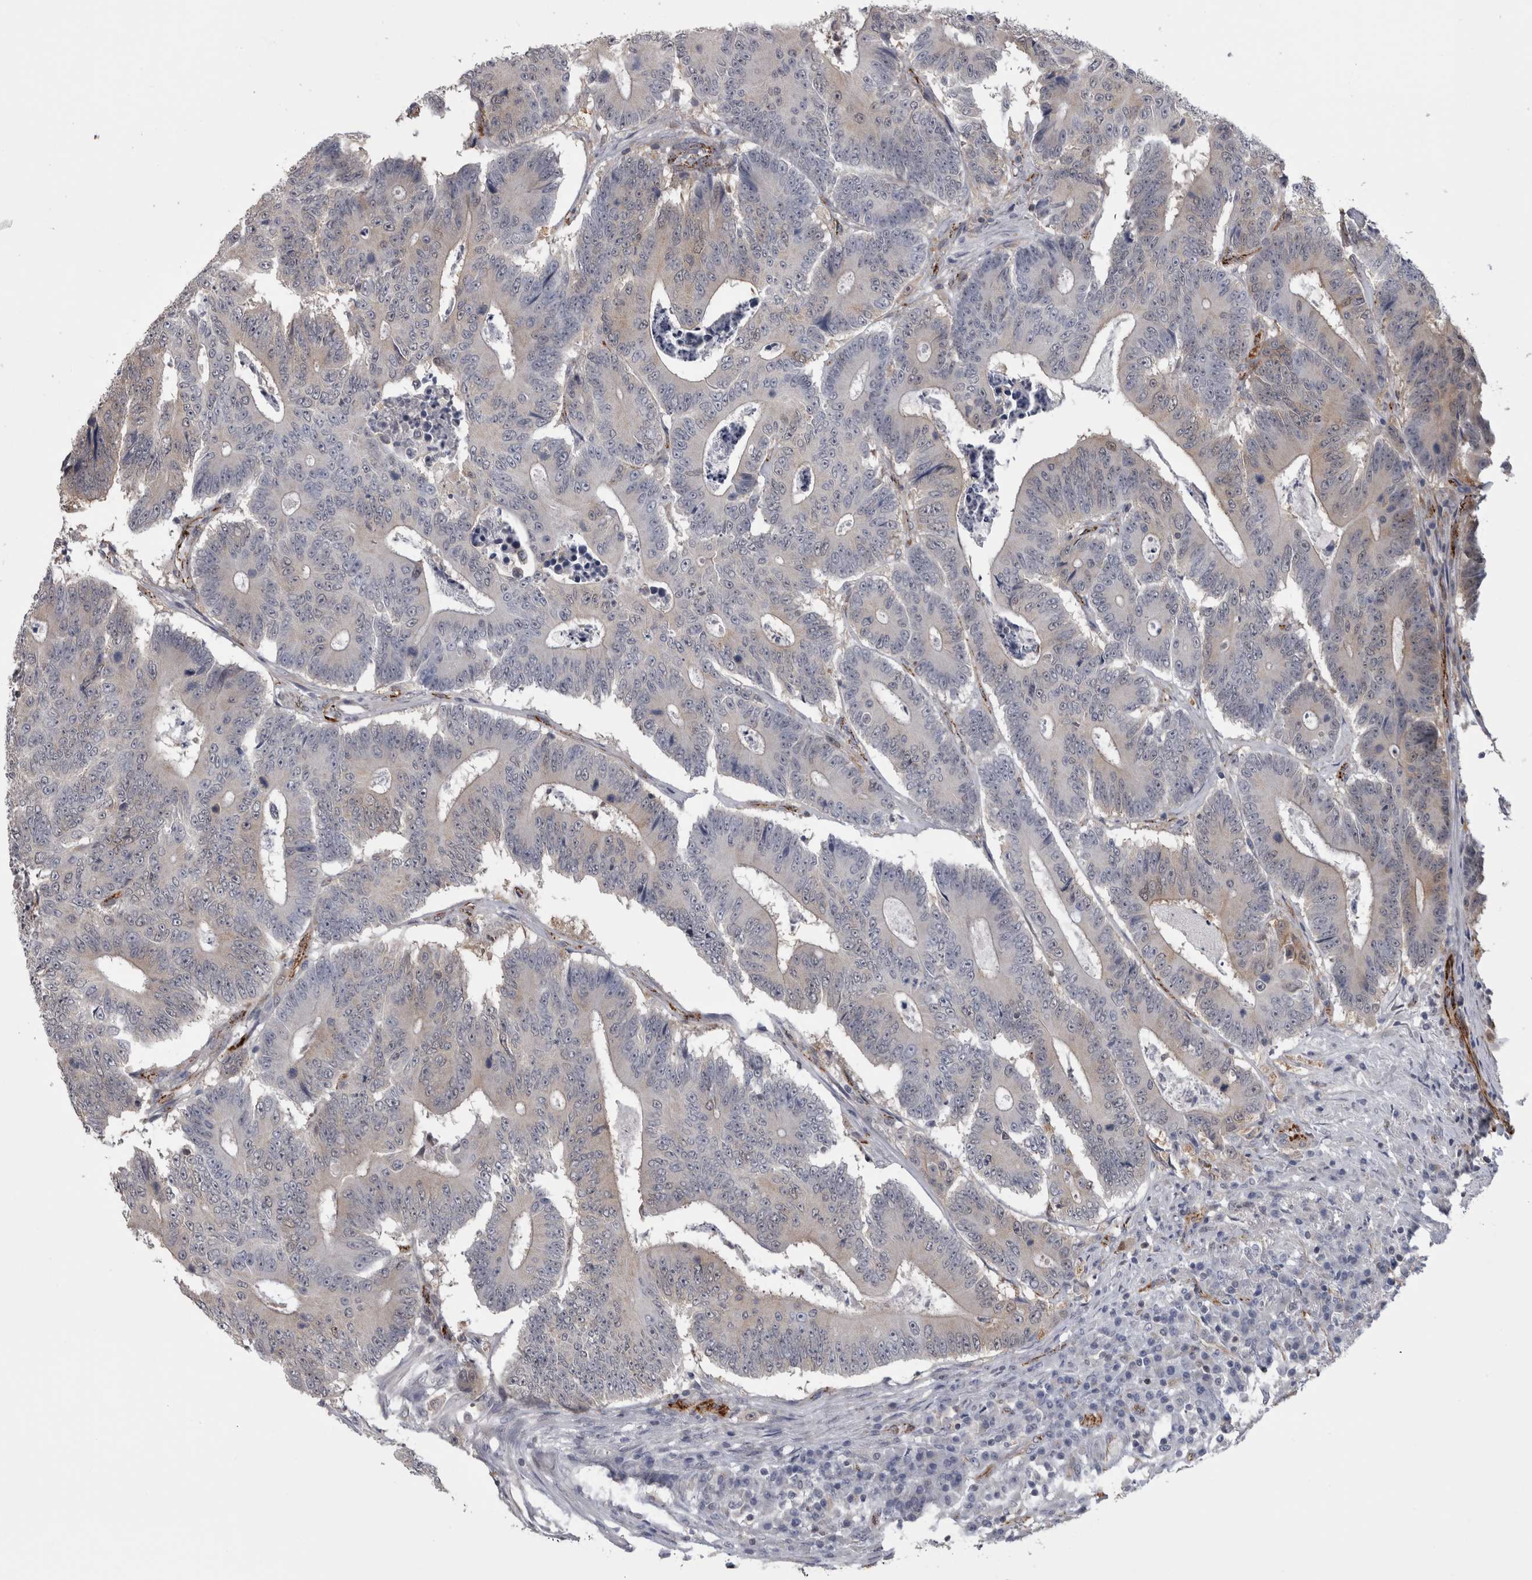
{"staining": {"intensity": "negative", "quantity": "none", "location": "none"}, "tissue": "colorectal cancer", "cell_type": "Tumor cells", "image_type": "cancer", "snomed": [{"axis": "morphology", "description": "Adenocarcinoma, NOS"}, {"axis": "topography", "description": "Colon"}], "caption": "Tumor cells are negative for brown protein staining in colorectal adenocarcinoma.", "gene": "ACOT7", "patient": {"sex": "male", "age": 83}}